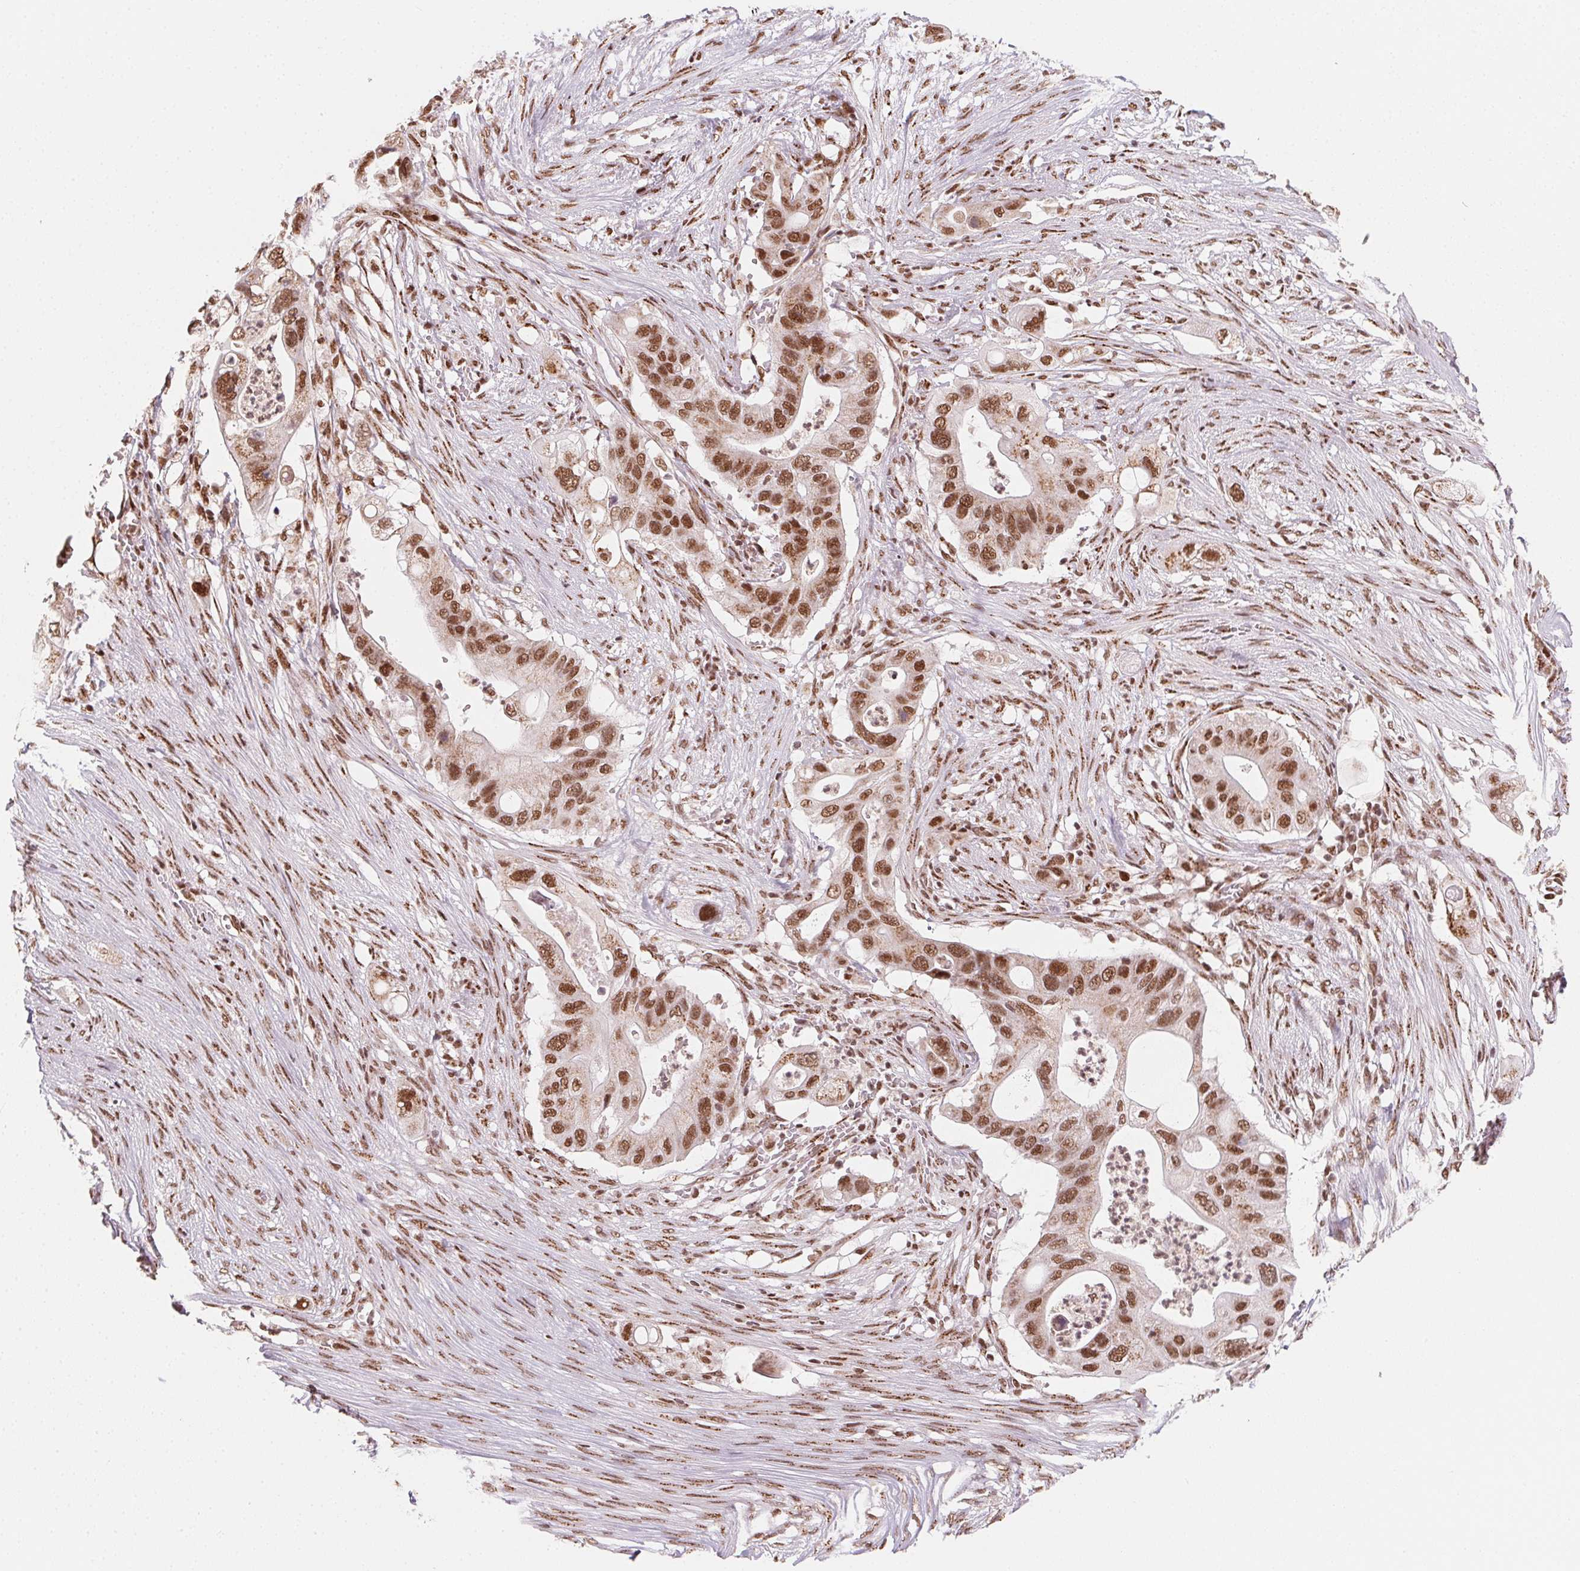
{"staining": {"intensity": "moderate", "quantity": ">75%", "location": "nuclear"}, "tissue": "pancreatic cancer", "cell_type": "Tumor cells", "image_type": "cancer", "snomed": [{"axis": "morphology", "description": "Adenocarcinoma, NOS"}, {"axis": "topography", "description": "Pancreas"}], "caption": "A photomicrograph of pancreatic cancer (adenocarcinoma) stained for a protein reveals moderate nuclear brown staining in tumor cells.", "gene": "TOPORS", "patient": {"sex": "female", "age": 72}}